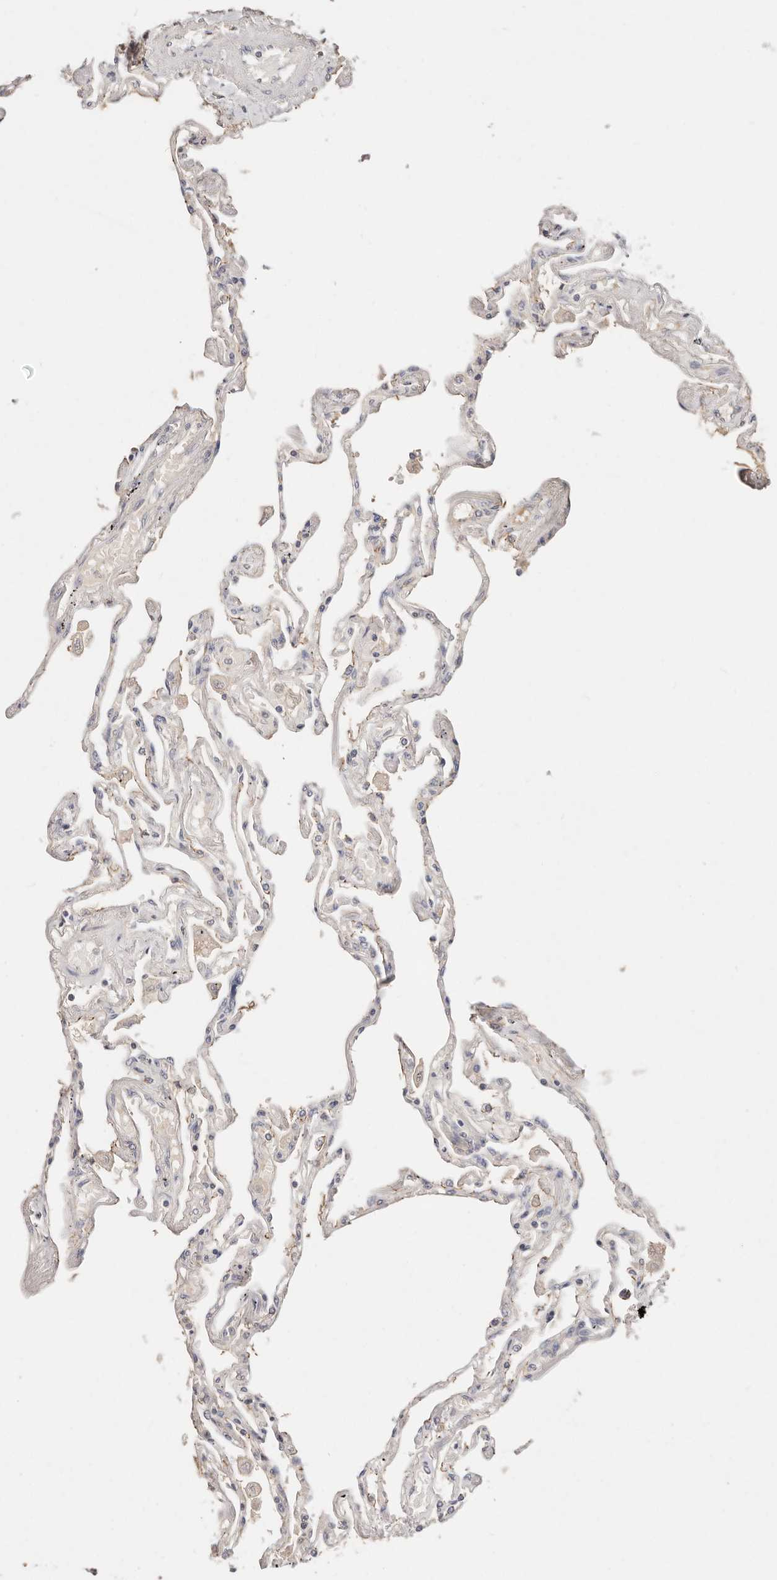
{"staining": {"intensity": "weak", "quantity": "<25%", "location": "cytoplasmic/membranous"}, "tissue": "lung", "cell_type": "Alveolar cells", "image_type": "normal", "snomed": [{"axis": "morphology", "description": "Normal tissue, NOS"}, {"axis": "topography", "description": "Lung"}], "caption": "Histopathology image shows no significant protein staining in alveolar cells of benign lung.", "gene": "CXADR", "patient": {"sex": "female", "age": 67}}